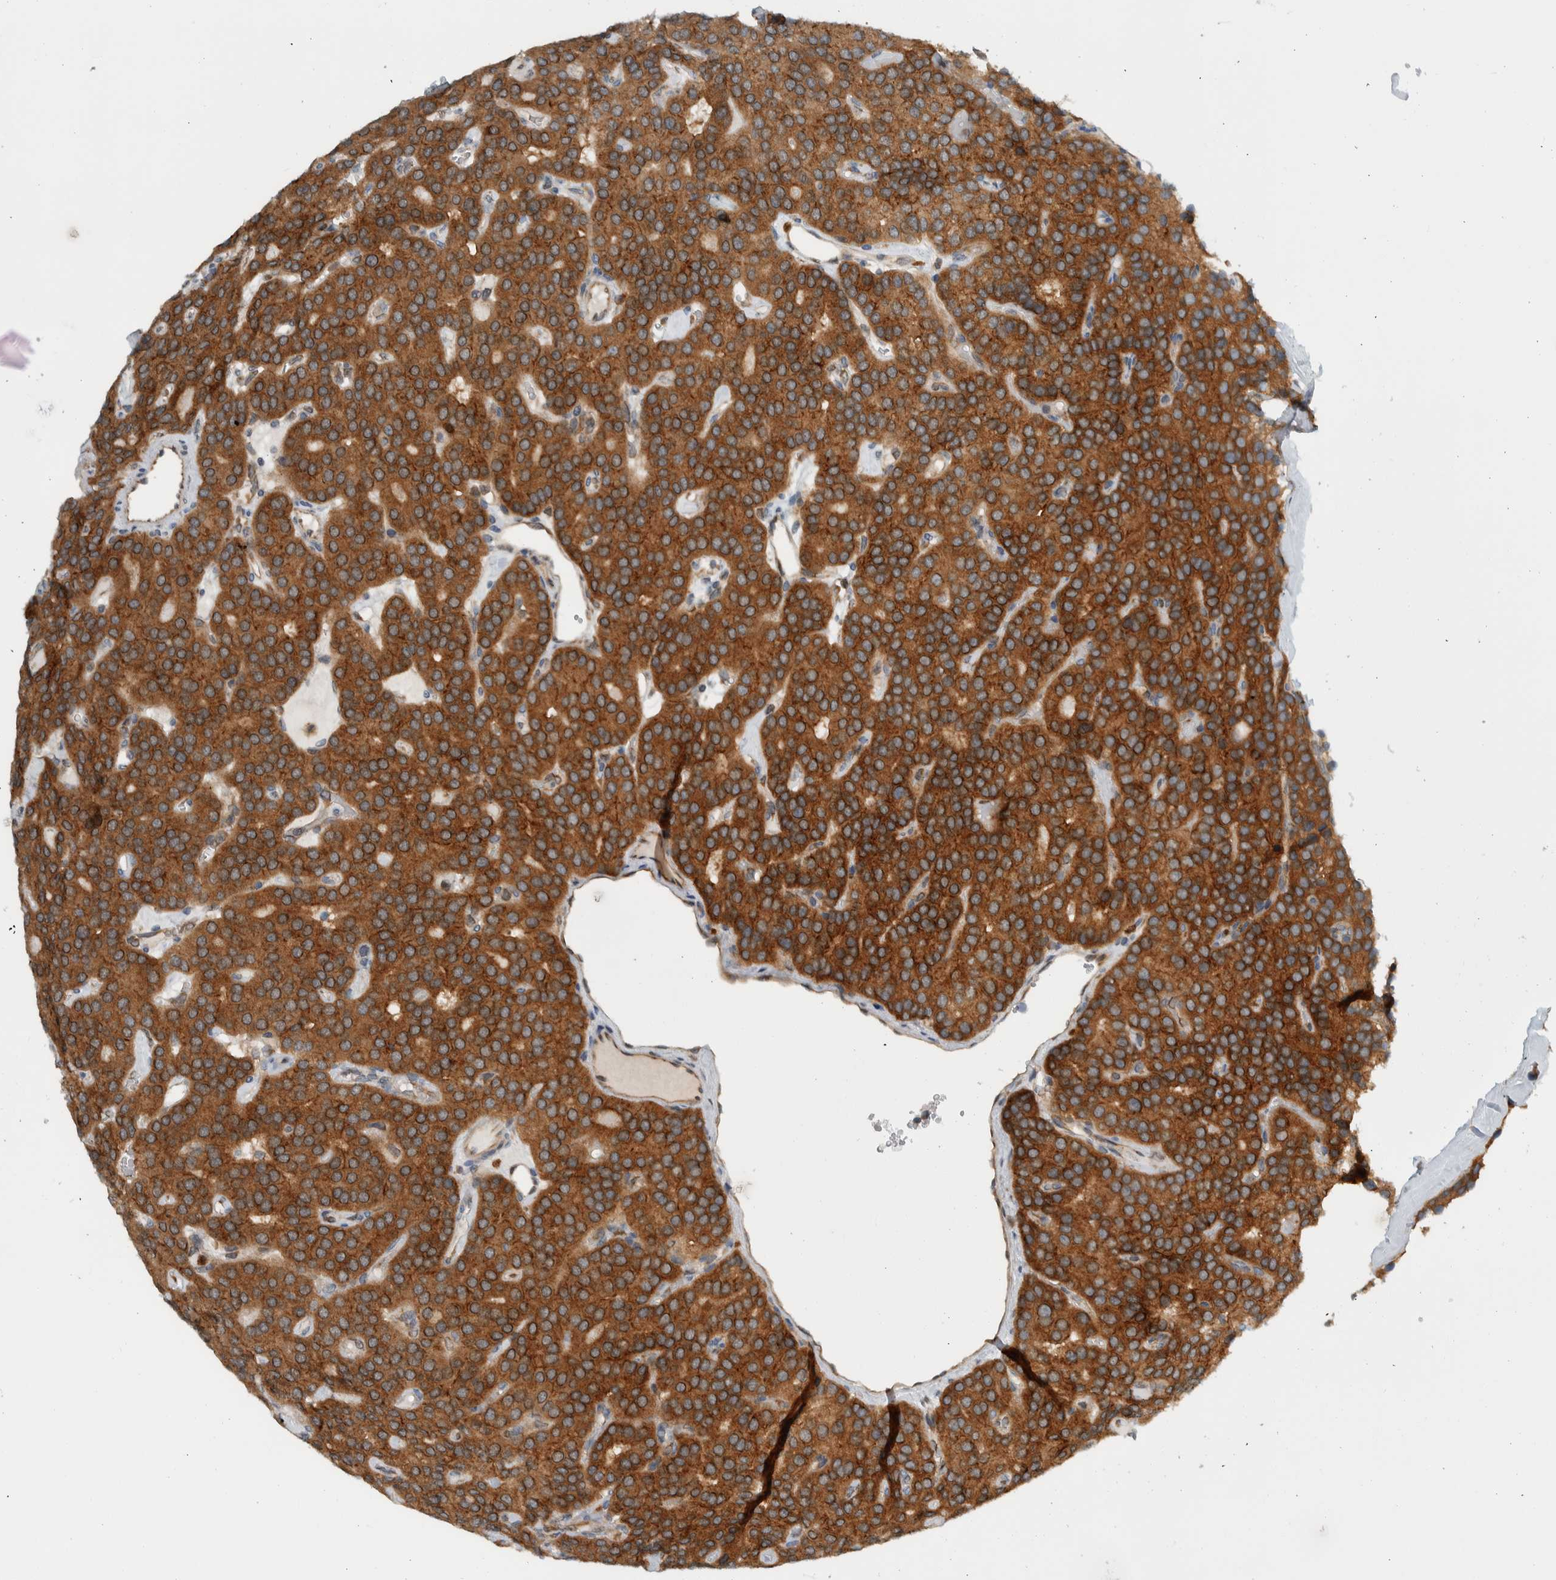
{"staining": {"intensity": "strong", "quantity": ">75%", "location": "cytoplasmic/membranous"}, "tissue": "parathyroid gland", "cell_type": "Glandular cells", "image_type": "normal", "snomed": [{"axis": "morphology", "description": "Normal tissue, NOS"}, {"axis": "morphology", "description": "Adenoma, NOS"}, {"axis": "topography", "description": "Parathyroid gland"}], "caption": "There is high levels of strong cytoplasmic/membranous positivity in glandular cells of normal parathyroid gland, as demonstrated by immunohistochemical staining (brown color).", "gene": "CCDC43", "patient": {"sex": "female", "age": 86}}